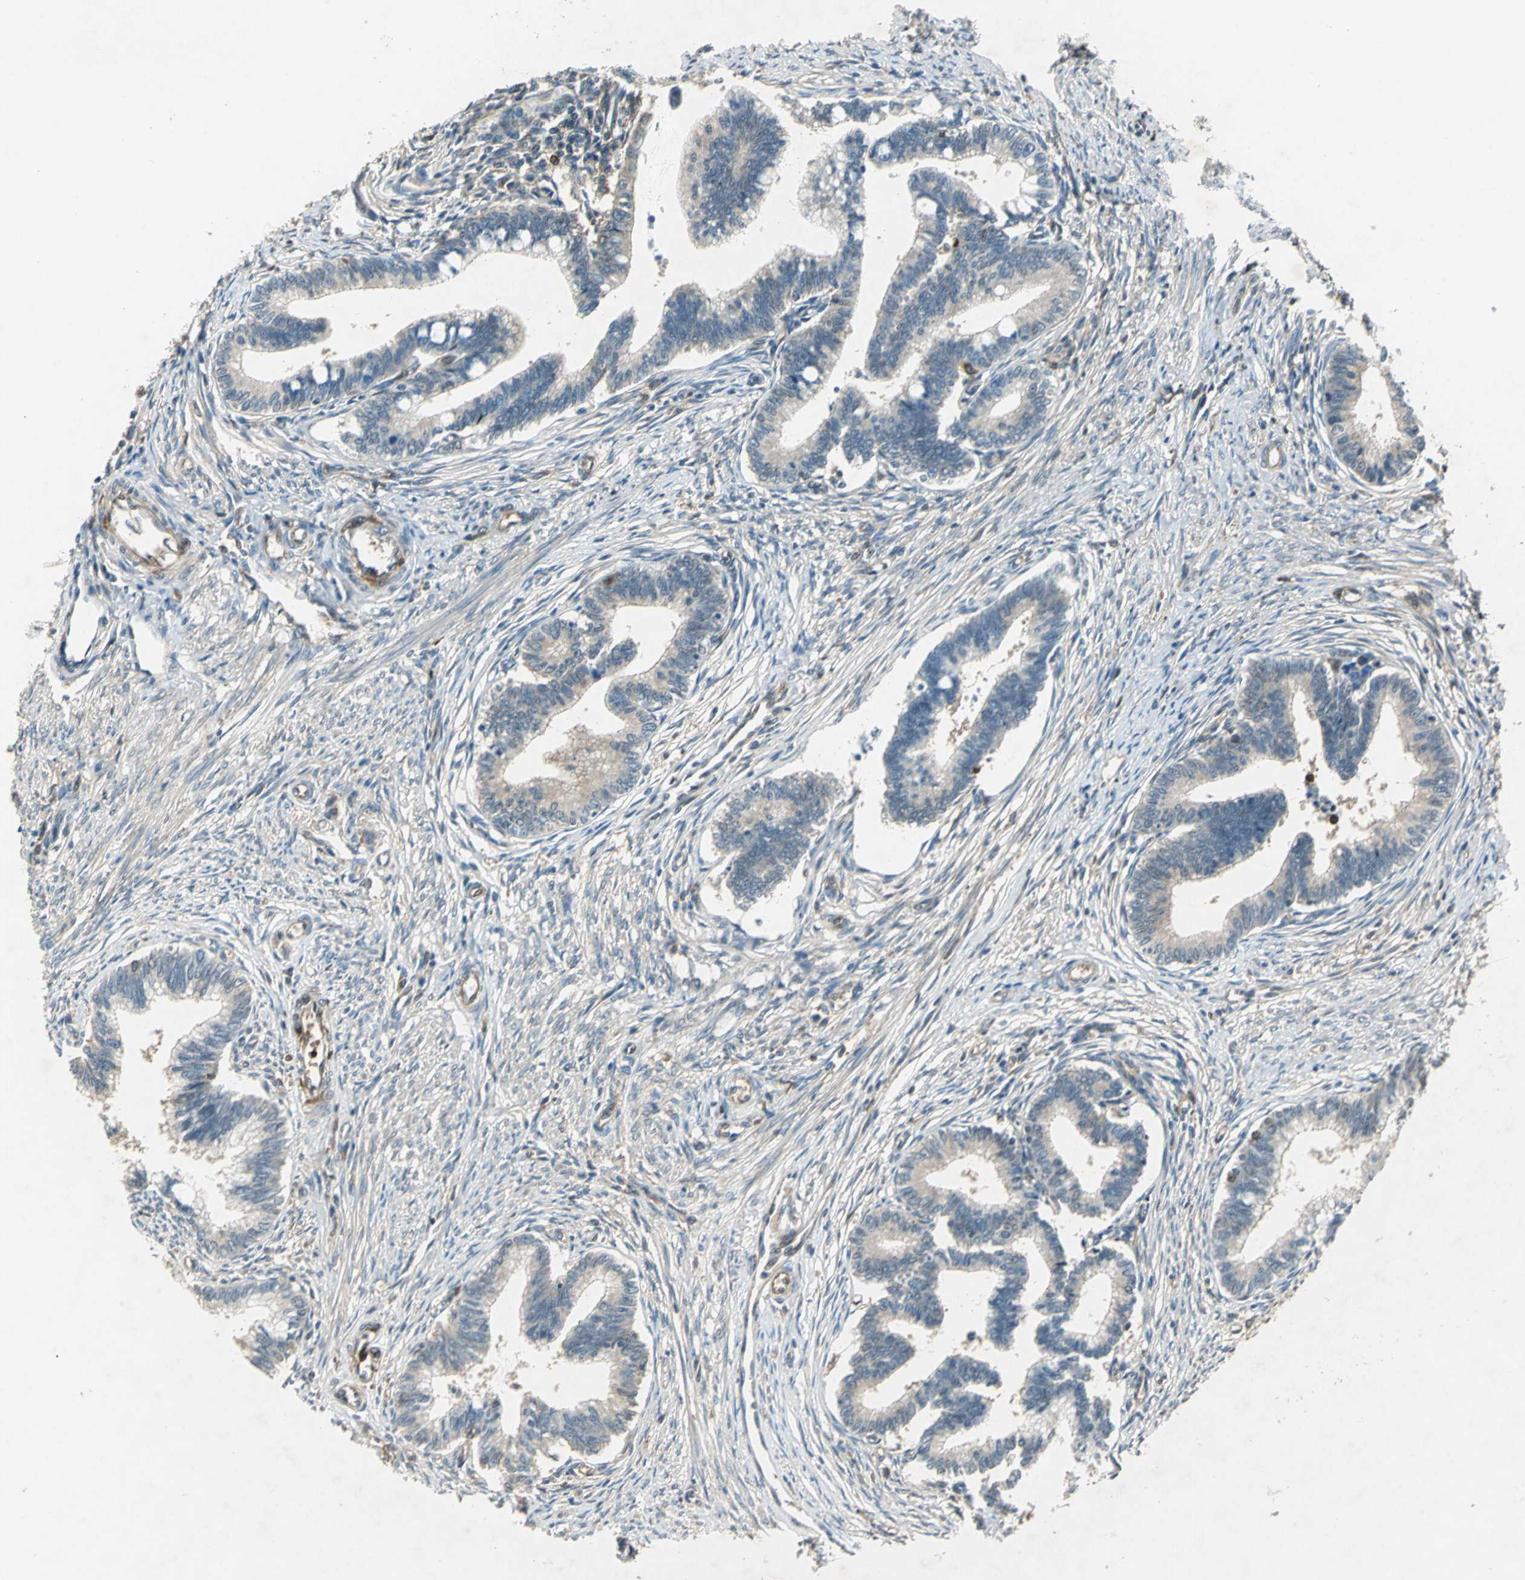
{"staining": {"intensity": "weak", "quantity": ">75%", "location": "cytoplasmic/membranous"}, "tissue": "cervical cancer", "cell_type": "Tumor cells", "image_type": "cancer", "snomed": [{"axis": "morphology", "description": "Adenocarcinoma, NOS"}, {"axis": "topography", "description": "Cervix"}], "caption": "Protein positivity by immunohistochemistry shows weak cytoplasmic/membranous positivity in approximately >75% of tumor cells in cervical cancer. The protein is shown in brown color, while the nuclei are stained blue.", "gene": "RRM2B", "patient": {"sex": "female", "age": 36}}